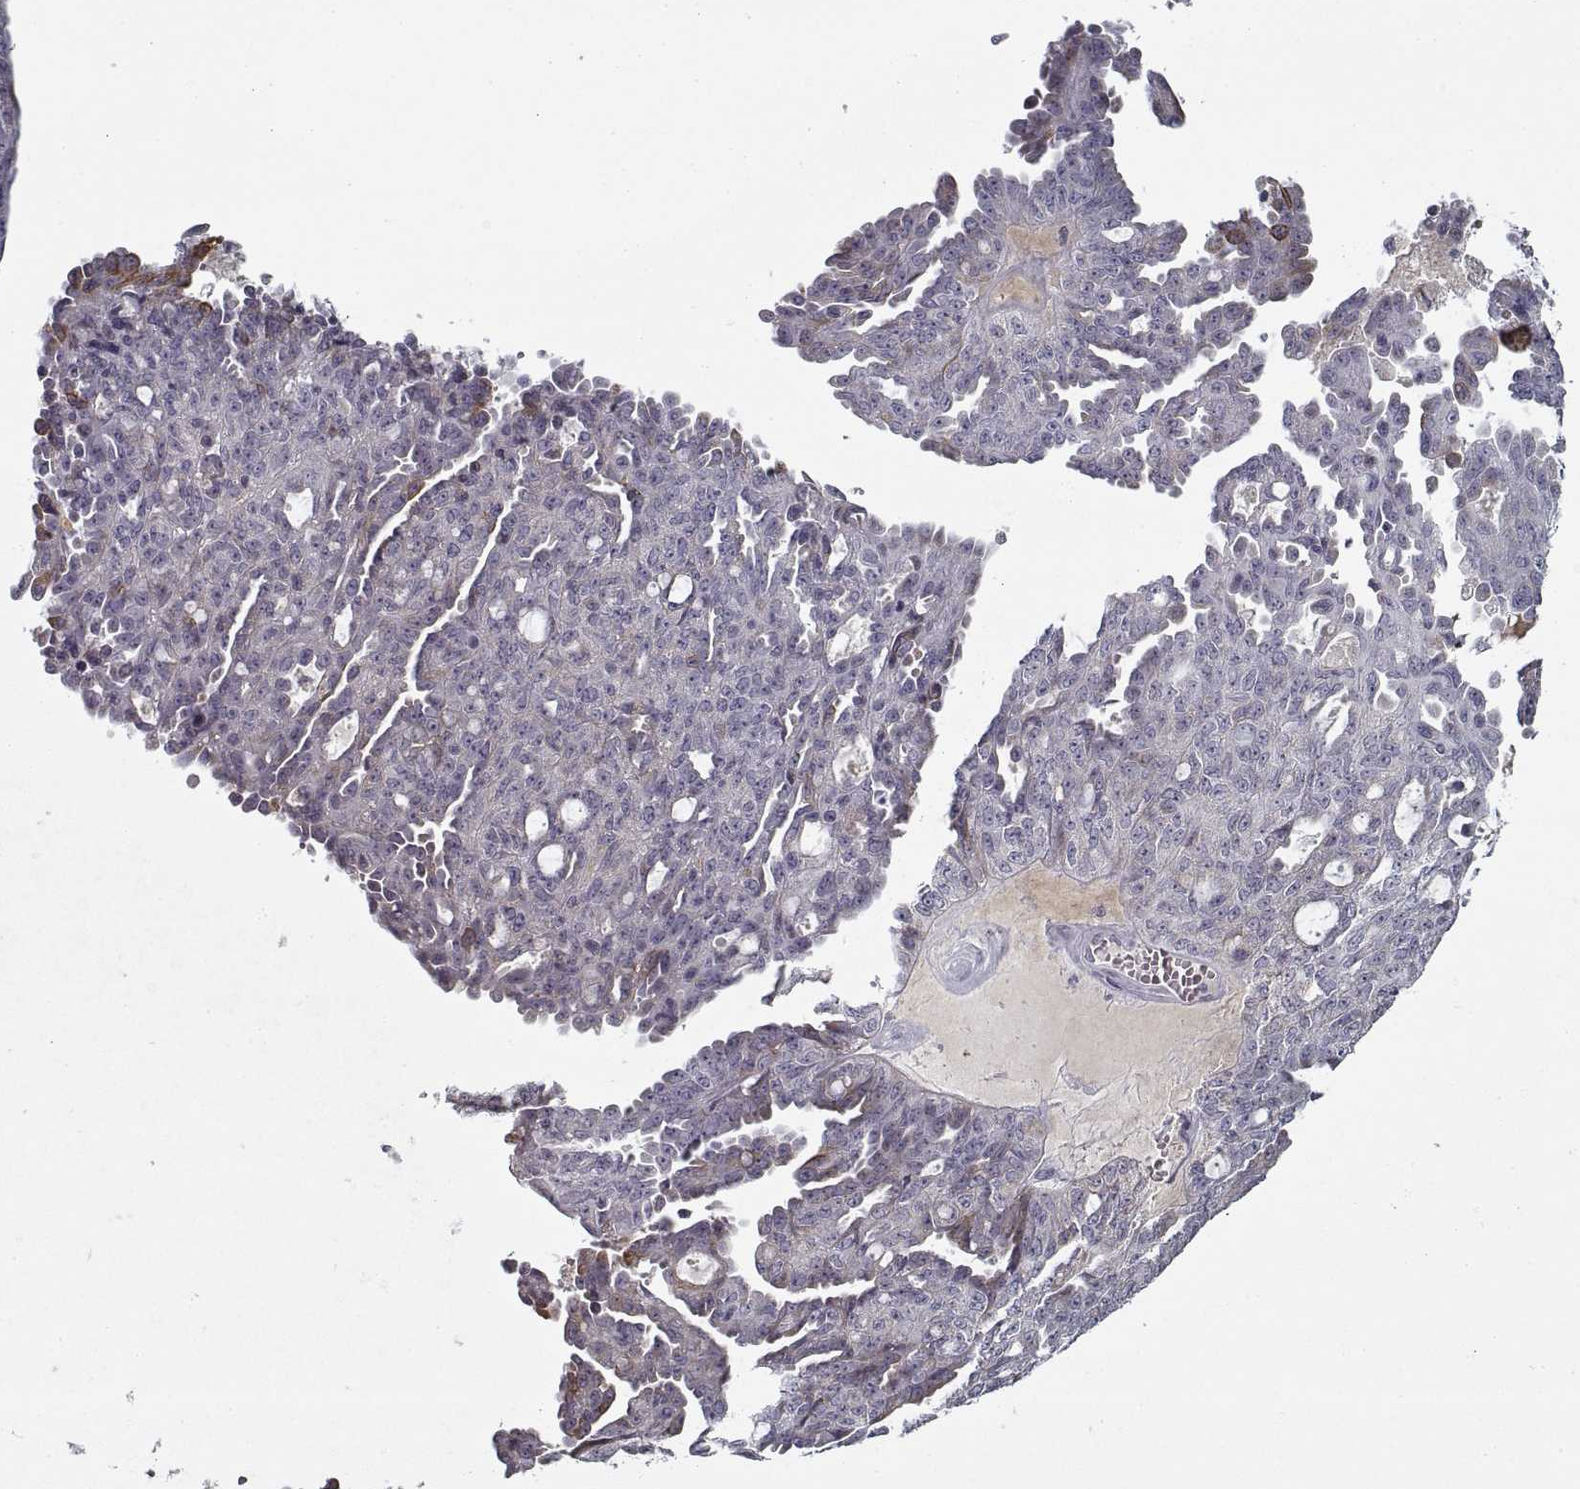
{"staining": {"intensity": "negative", "quantity": "none", "location": "none"}, "tissue": "ovarian cancer", "cell_type": "Tumor cells", "image_type": "cancer", "snomed": [{"axis": "morphology", "description": "Cystadenocarcinoma, serous, NOS"}, {"axis": "topography", "description": "Ovary"}], "caption": "Tumor cells show no significant protein positivity in serous cystadenocarcinoma (ovarian). The staining was performed using DAB (3,3'-diaminobenzidine) to visualize the protein expression in brown, while the nuclei were stained in blue with hematoxylin (Magnification: 20x).", "gene": "GAD2", "patient": {"sex": "female", "age": 71}}